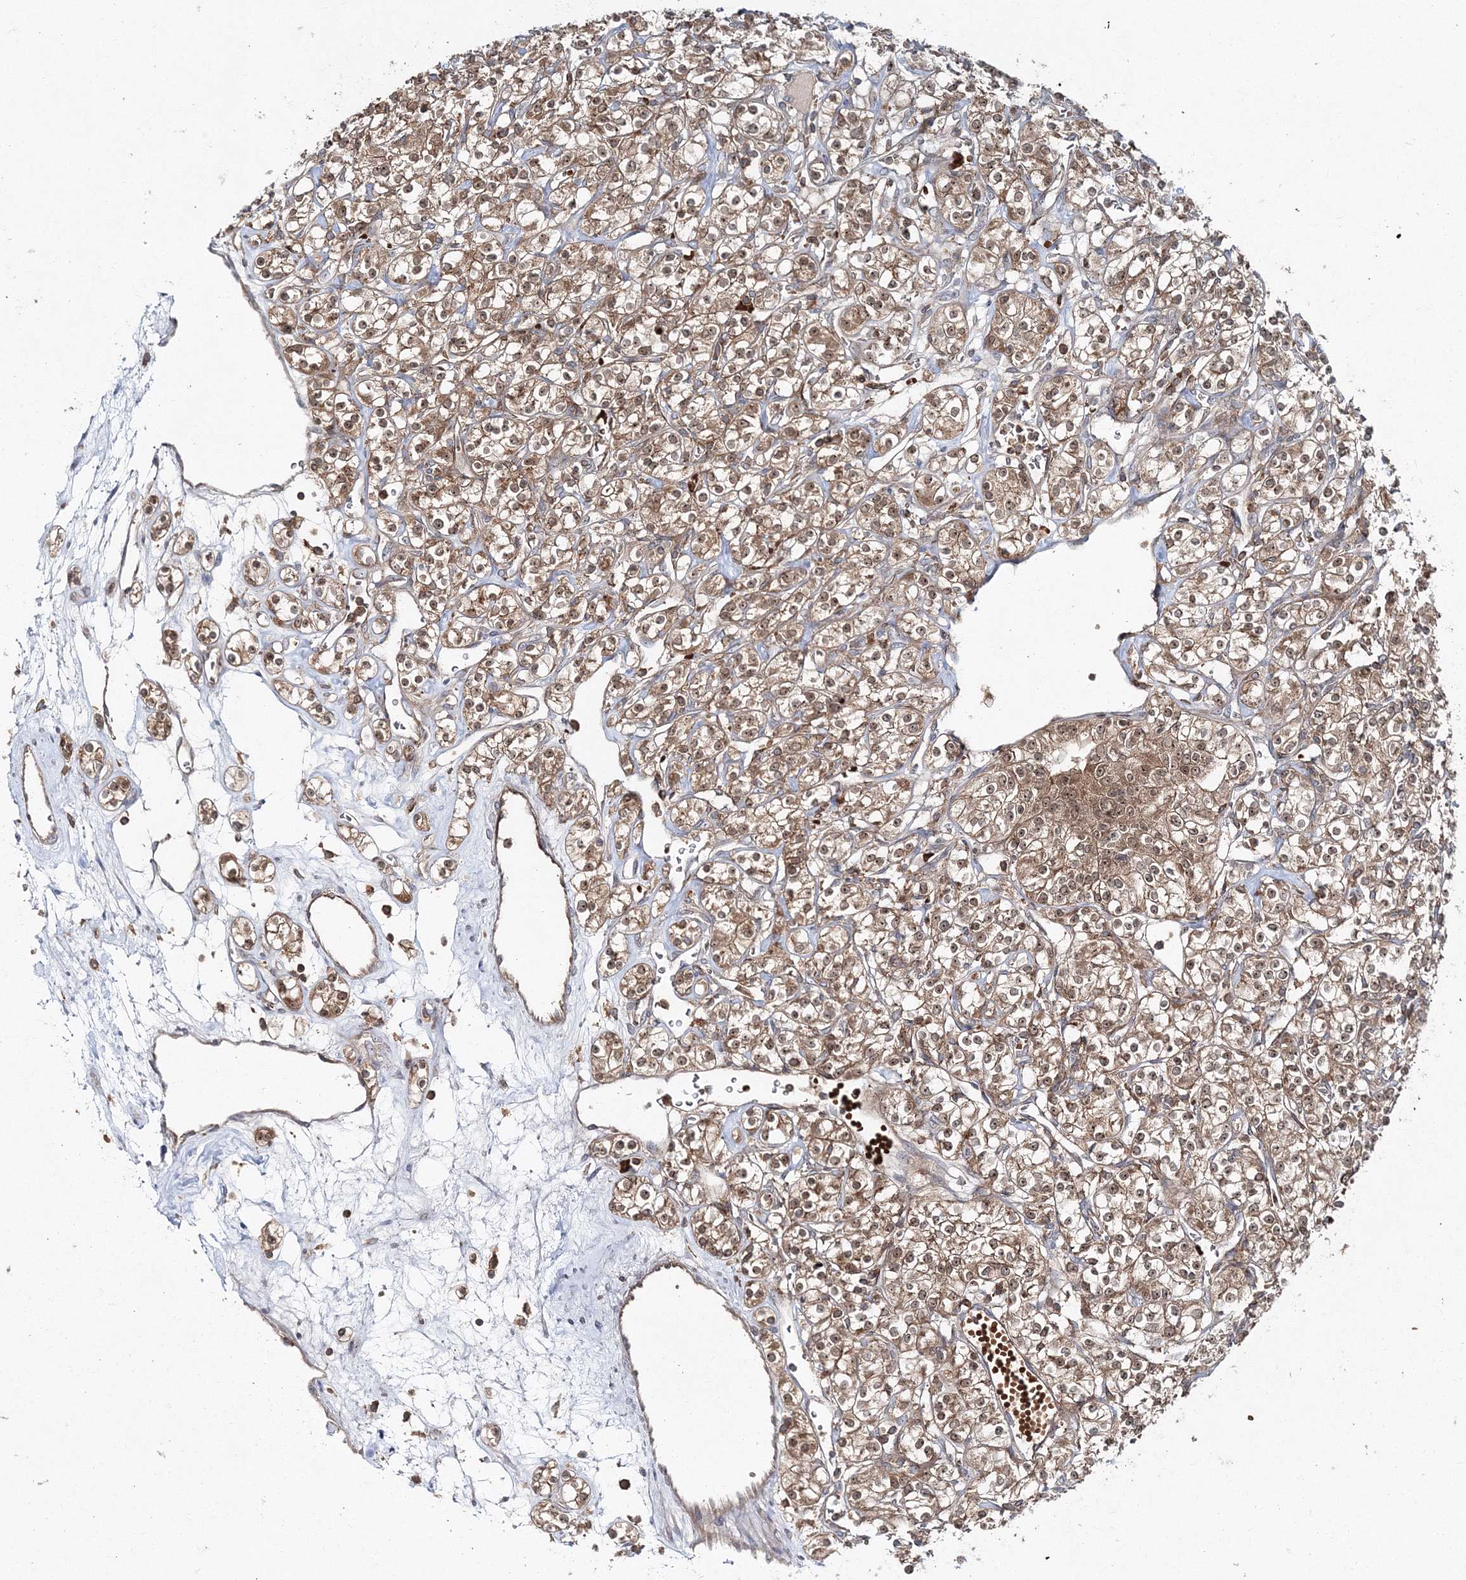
{"staining": {"intensity": "moderate", "quantity": ">75%", "location": "cytoplasmic/membranous,nuclear"}, "tissue": "renal cancer", "cell_type": "Tumor cells", "image_type": "cancer", "snomed": [{"axis": "morphology", "description": "Adenocarcinoma, NOS"}, {"axis": "topography", "description": "Kidney"}], "caption": "Protein staining of renal adenocarcinoma tissue demonstrates moderate cytoplasmic/membranous and nuclear expression in approximately >75% of tumor cells.", "gene": "PCBD2", "patient": {"sex": "male", "age": 77}}